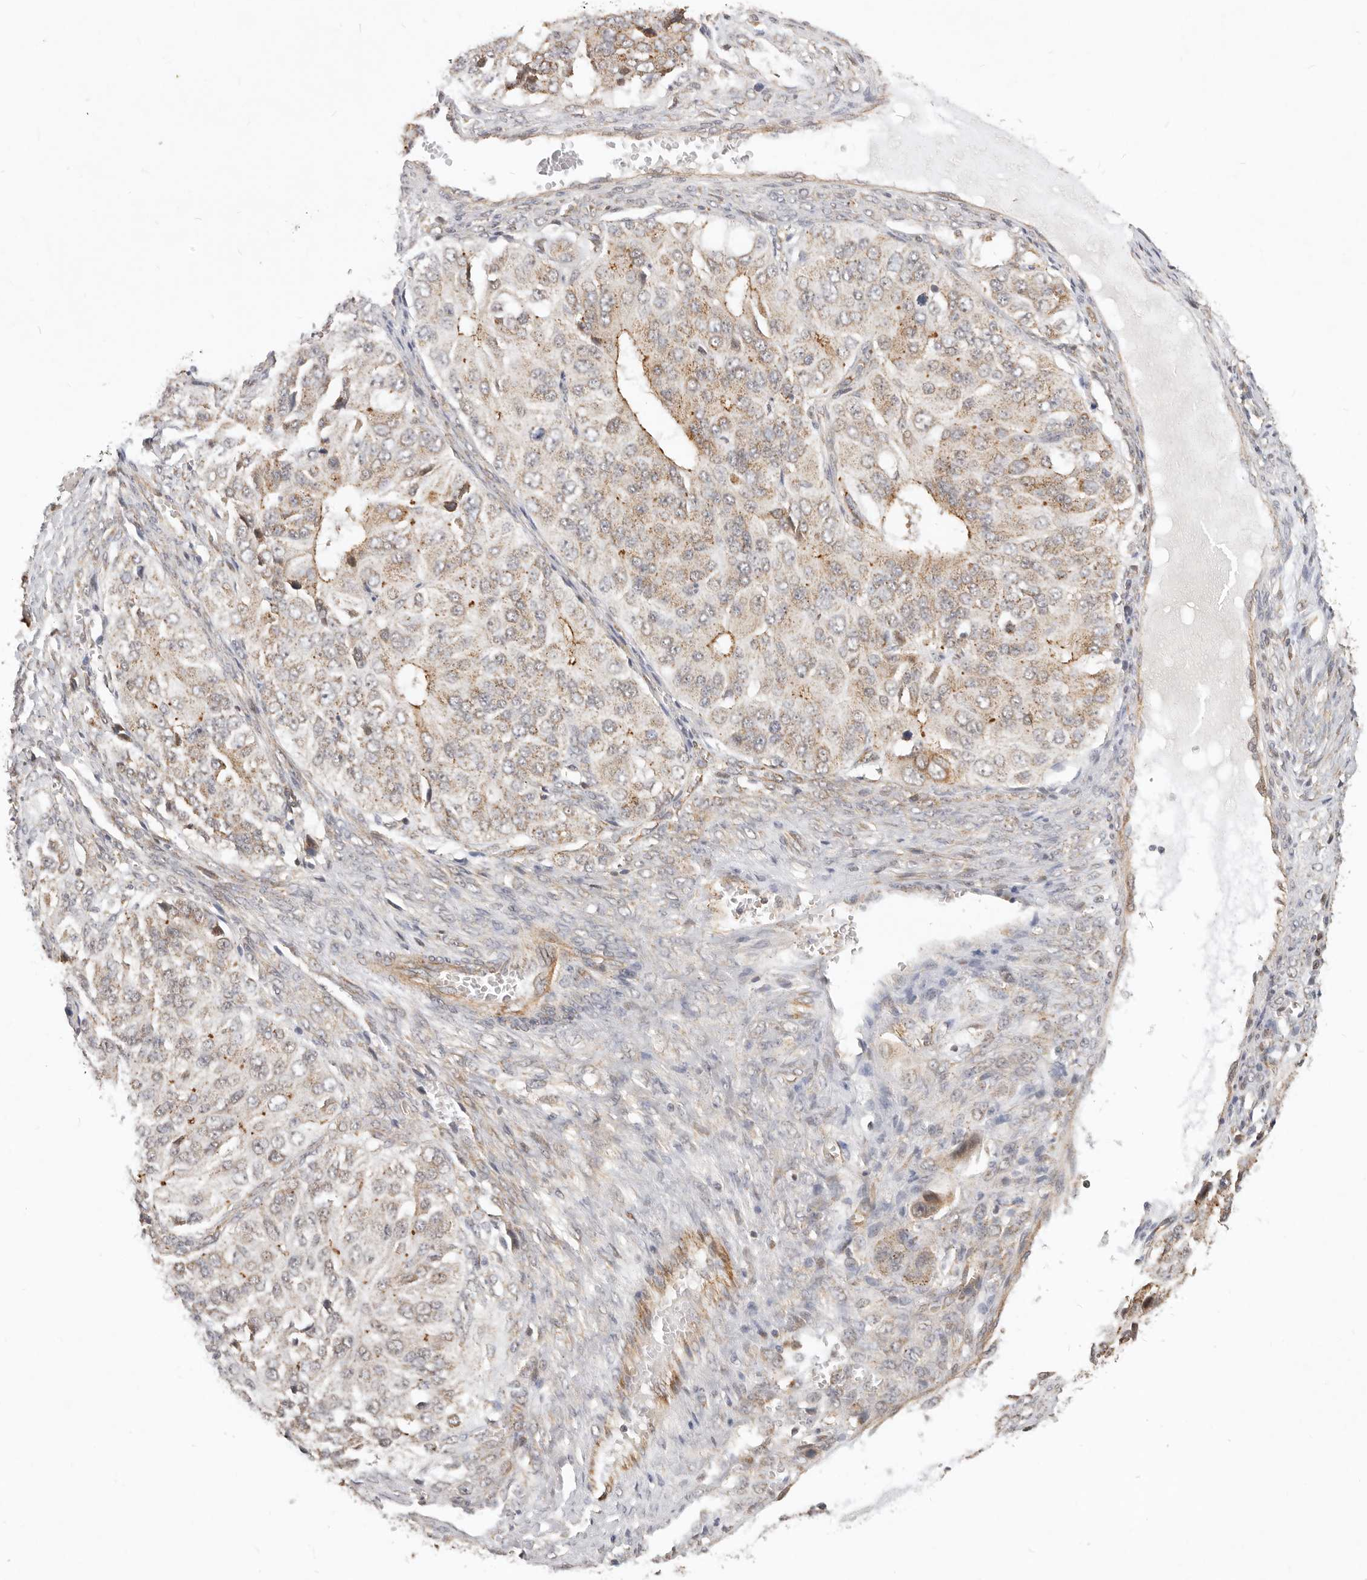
{"staining": {"intensity": "weak", "quantity": ">75%", "location": "cytoplasmic/membranous"}, "tissue": "ovarian cancer", "cell_type": "Tumor cells", "image_type": "cancer", "snomed": [{"axis": "morphology", "description": "Carcinoma, endometroid"}, {"axis": "topography", "description": "Ovary"}], "caption": "Immunohistochemistry (IHC) staining of ovarian endometroid carcinoma, which exhibits low levels of weak cytoplasmic/membranous staining in approximately >75% of tumor cells indicating weak cytoplasmic/membranous protein staining. The staining was performed using DAB (brown) for protein detection and nuclei were counterstained in hematoxylin (blue).", "gene": "USP49", "patient": {"sex": "female", "age": 51}}